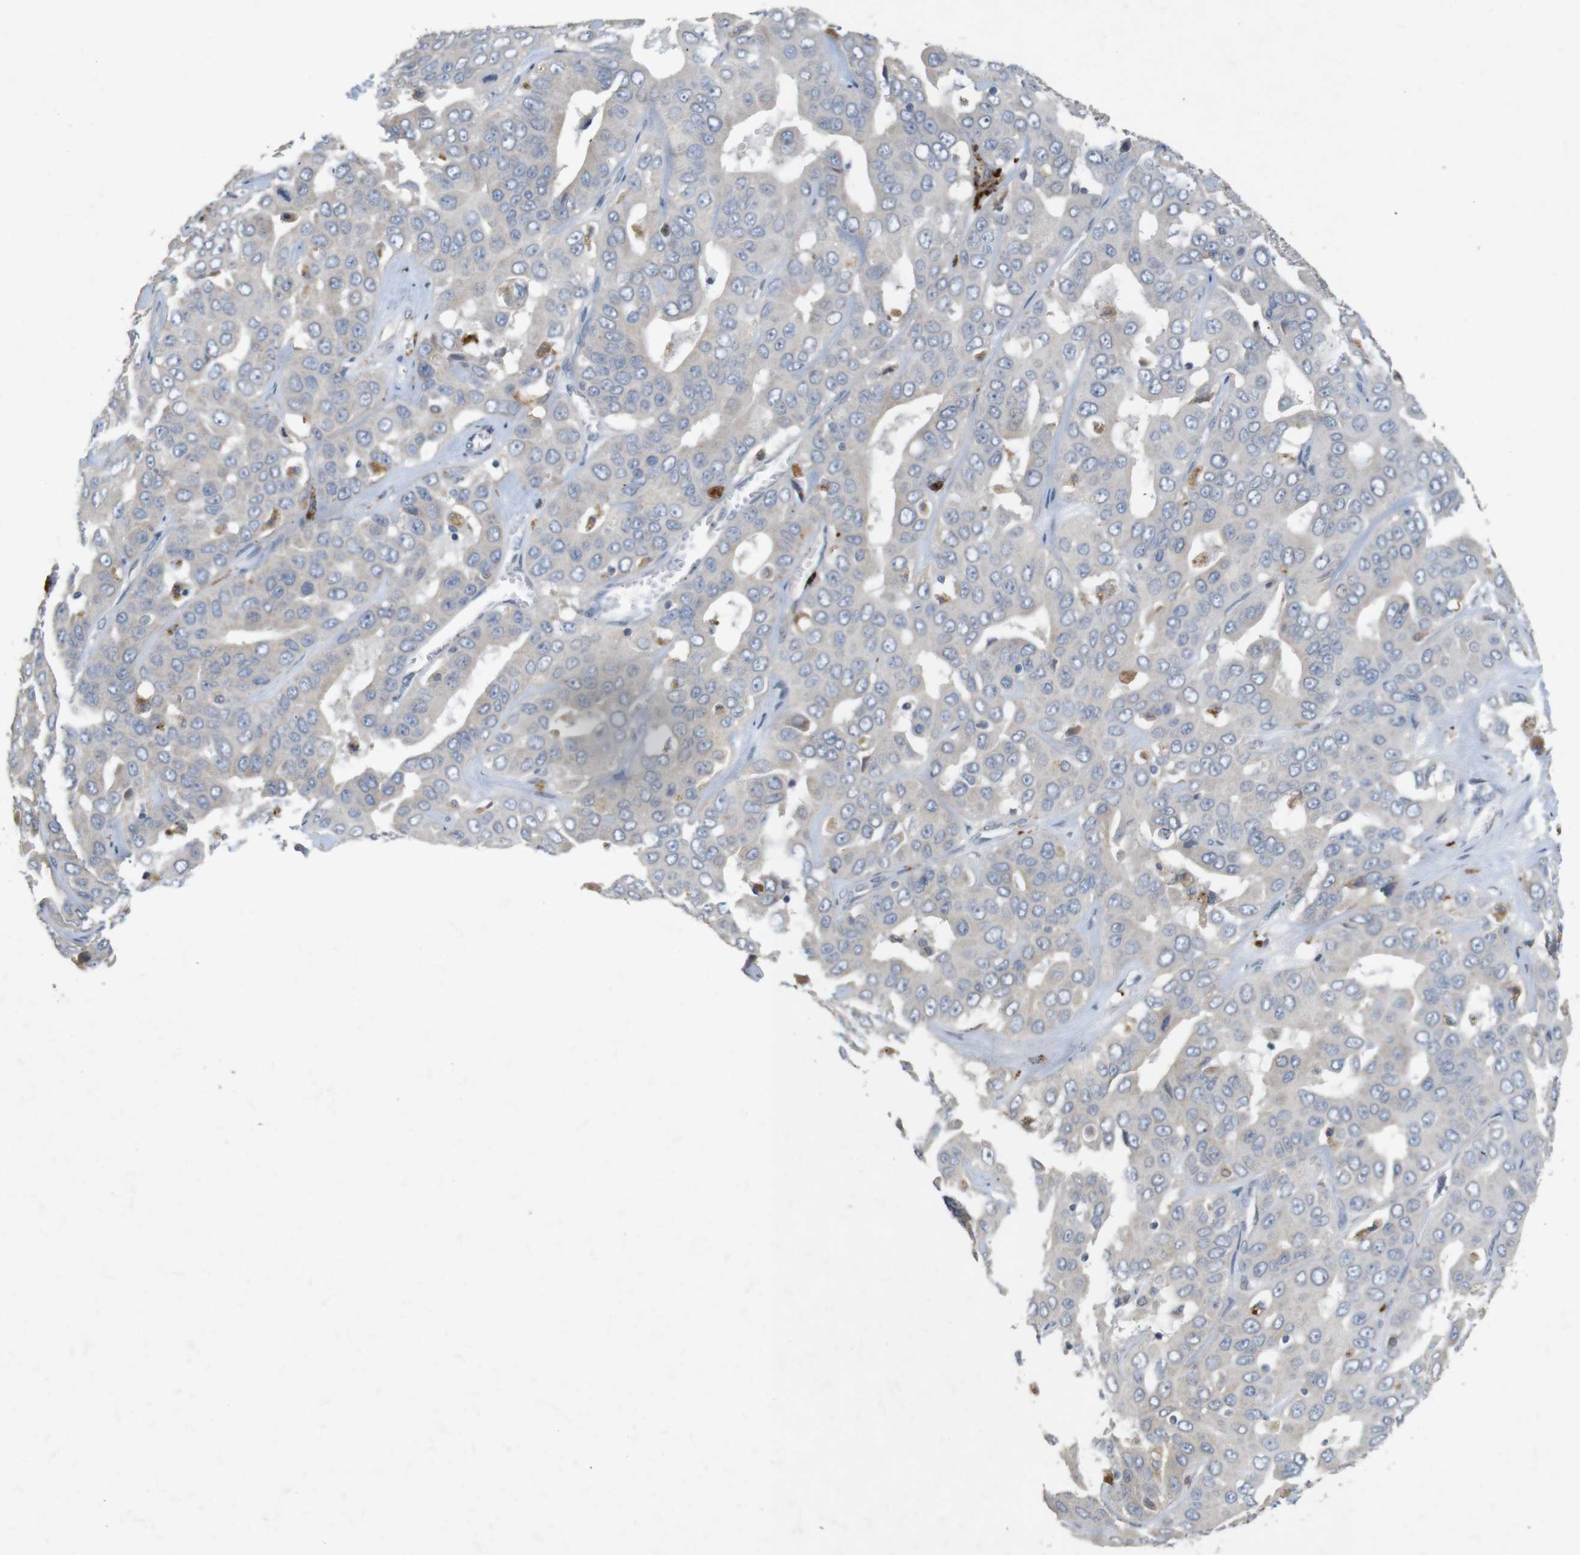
{"staining": {"intensity": "negative", "quantity": "none", "location": "none"}, "tissue": "liver cancer", "cell_type": "Tumor cells", "image_type": "cancer", "snomed": [{"axis": "morphology", "description": "Cholangiocarcinoma"}, {"axis": "topography", "description": "Liver"}], "caption": "Immunohistochemistry image of neoplastic tissue: human liver cancer stained with DAB shows no significant protein expression in tumor cells.", "gene": "TSPAN14", "patient": {"sex": "female", "age": 52}}